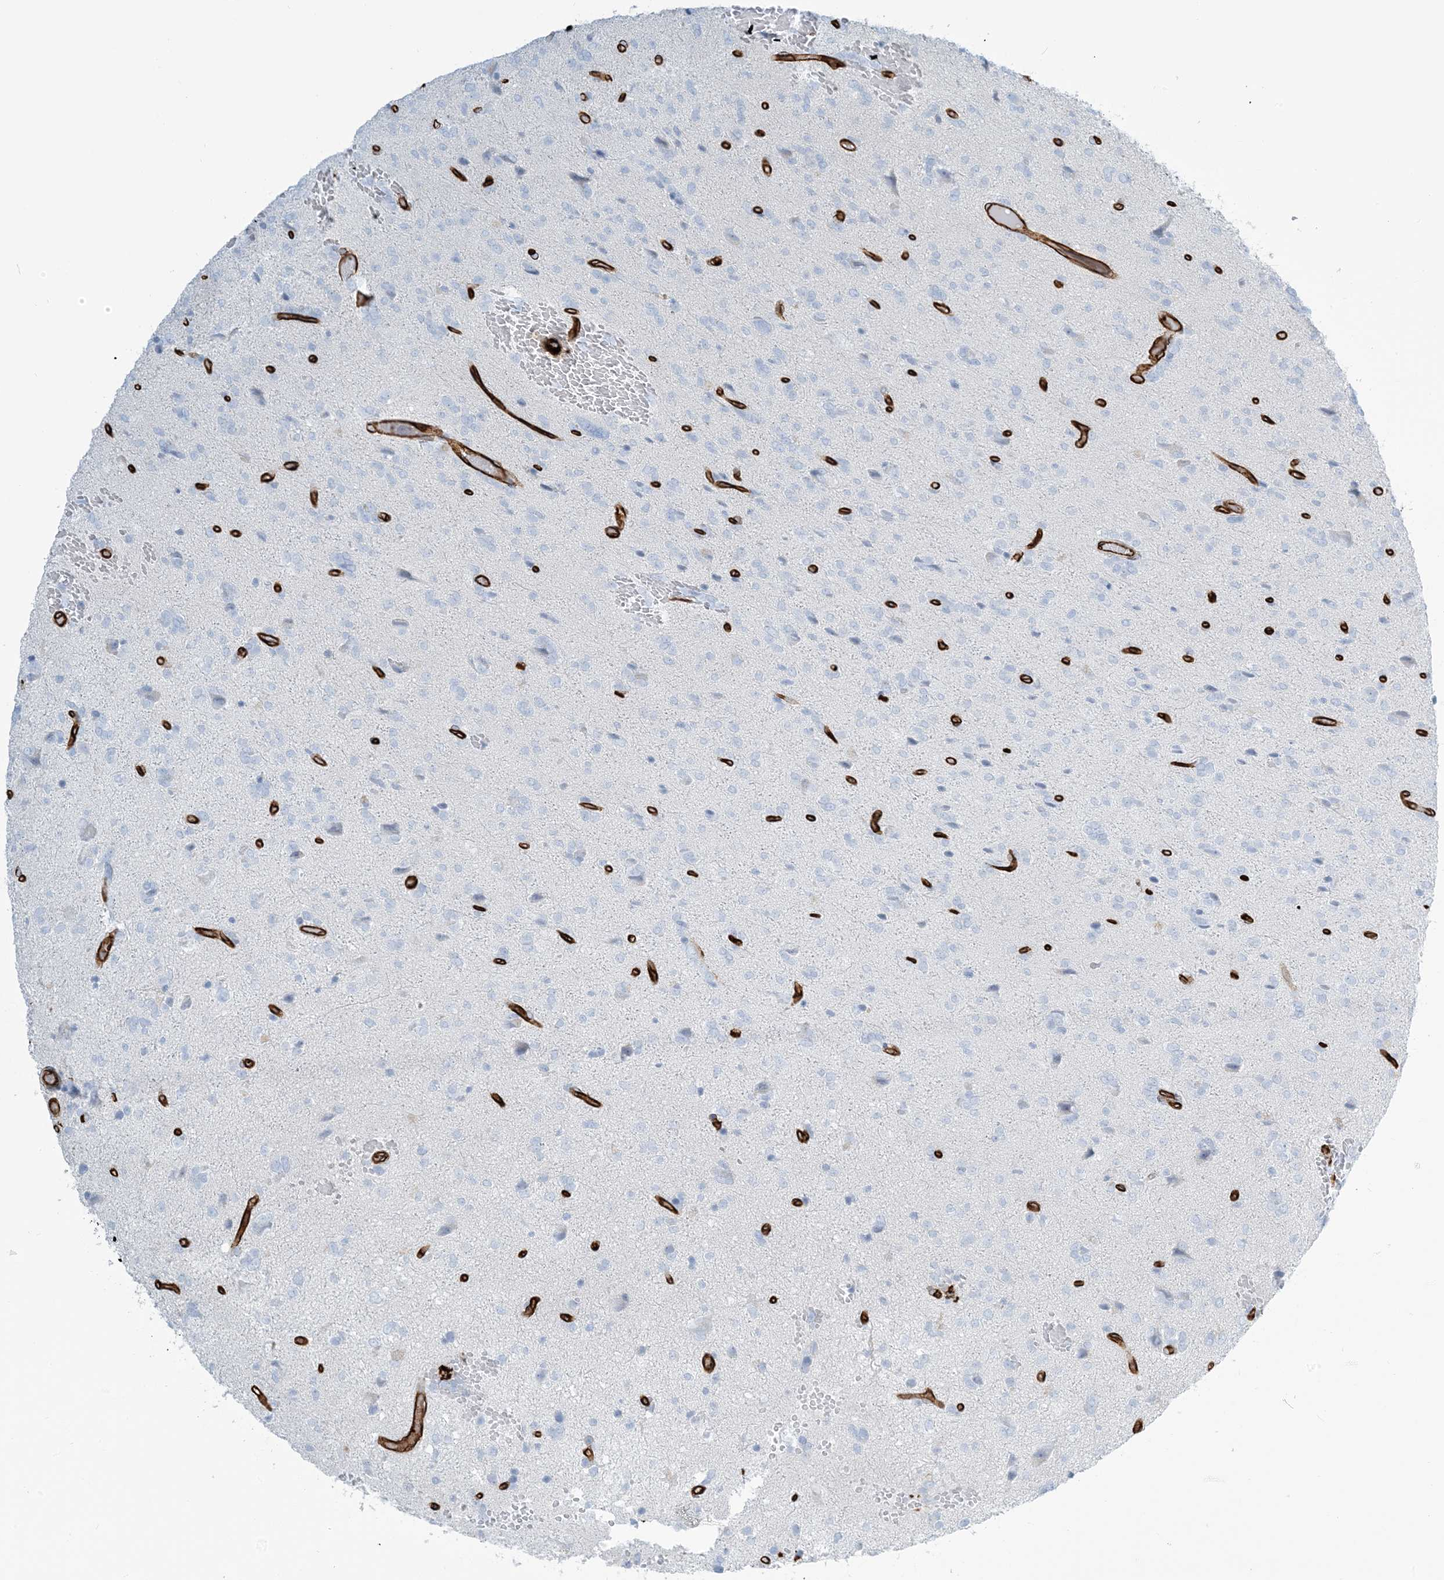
{"staining": {"intensity": "negative", "quantity": "none", "location": "none"}, "tissue": "glioma", "cell_type": "Tumor cells", "image_type": "cancer", "snomed": [{"axis": "morphology", "description": "Glioma, malignant, High grade"}, {"axis": "topography", "description": "Brain"}], "caption": "A high-resolution image shows immunohistochemistry (IHC) staining of high-grade glioma (malignant), which shows no significant staining in tumor cells.", "gene": "EPS8L3", "patient": {"sex": "female", "age": 59}}